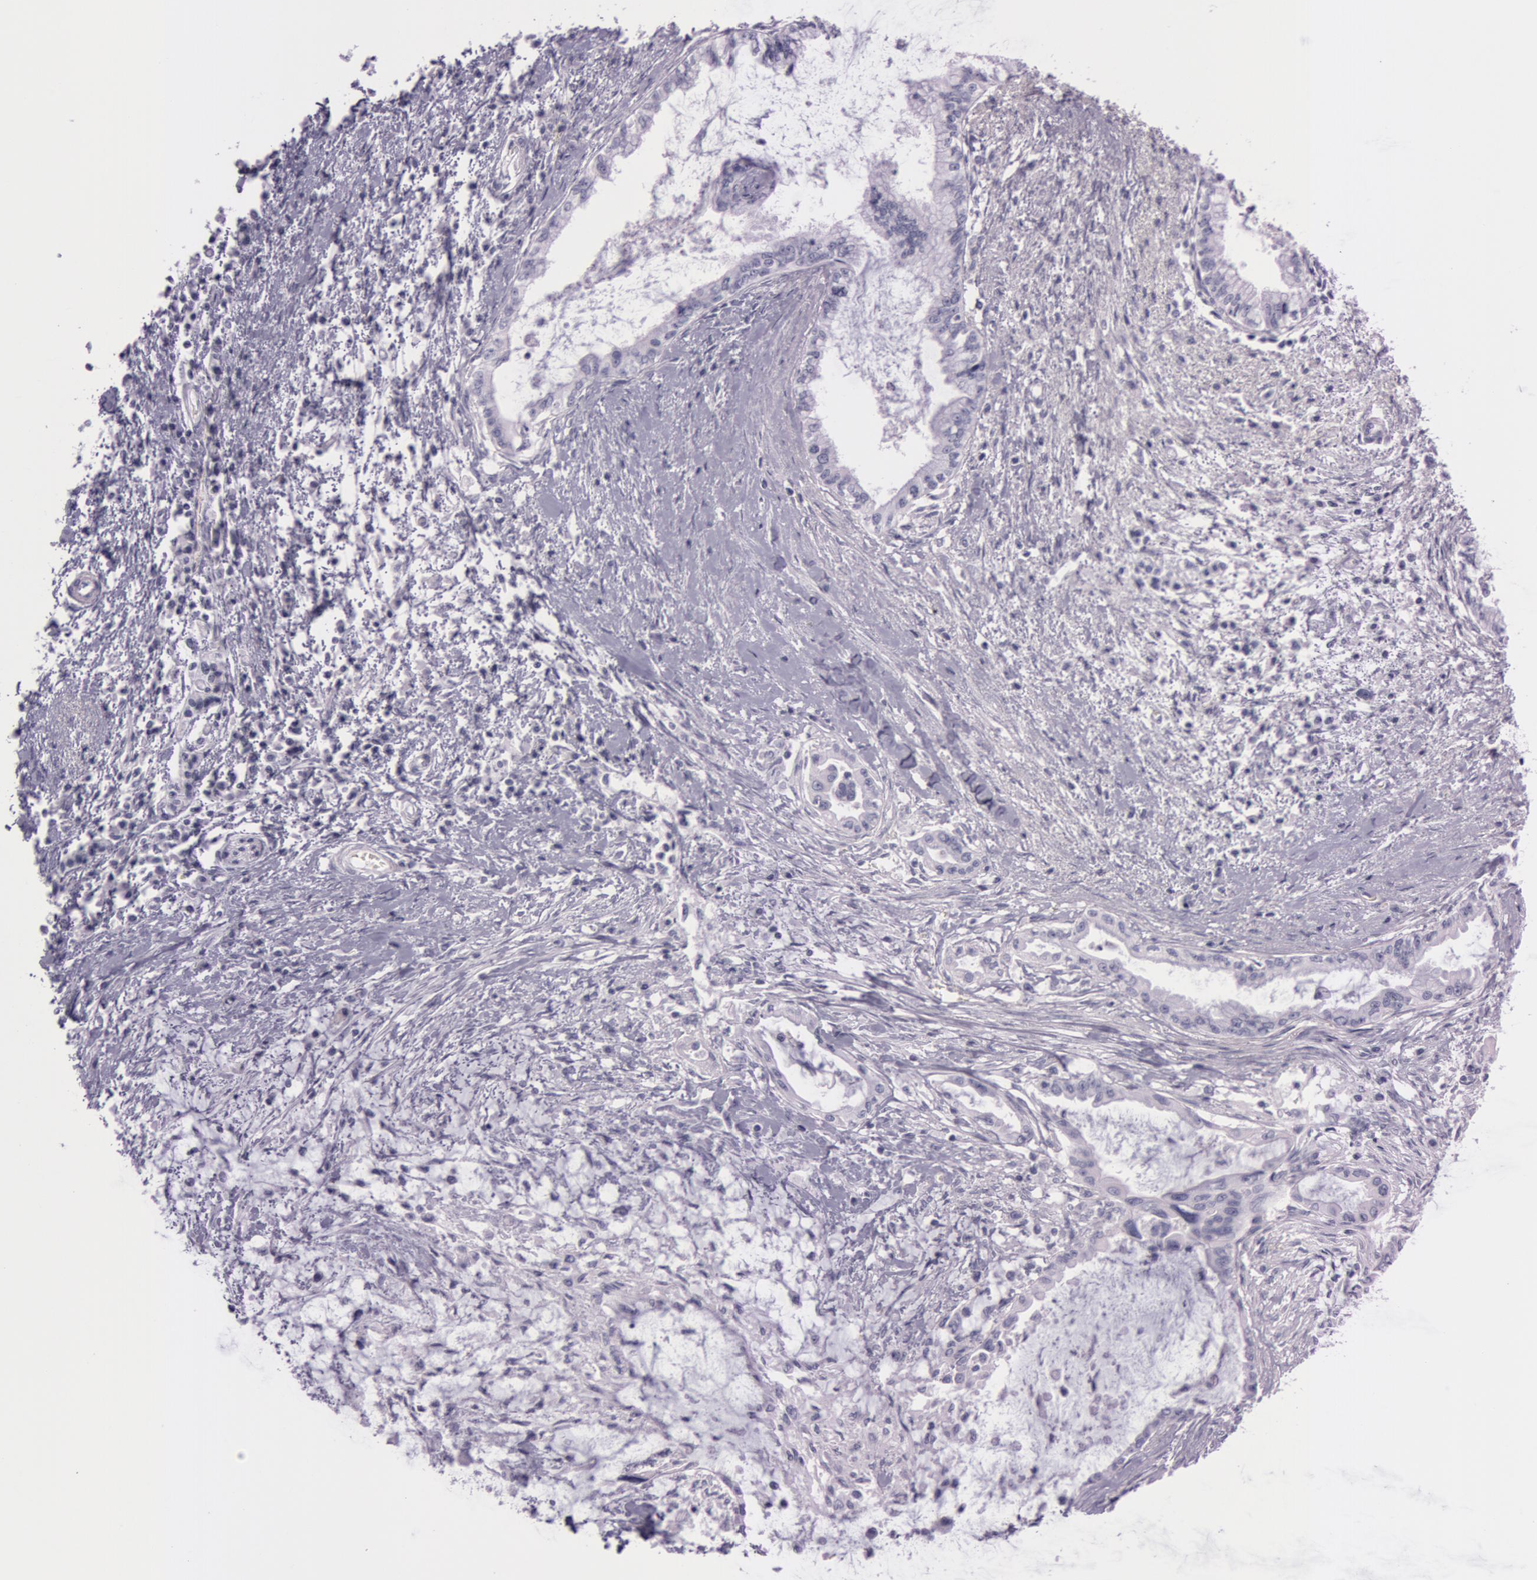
{"staining": {"intensity": "negative", "quantity": "none", "location": "none"}, "tissue": "pancreatic cancer", "cell_type": "Tumor cells", "image_type": "cancer", "snomed": [{"axis": "morphology", "description": "Adenocarcinoma, NOS"}, {"axis": "topography", "description": "Pancreas"}], "caption": "This is an immunohistochemistry (IHC) micrograph of pancreatic adenocarcinoma. There is no expression in tumor cells.", "gene": "S100A7", "patient": {"sex": "female", "age": 64}}